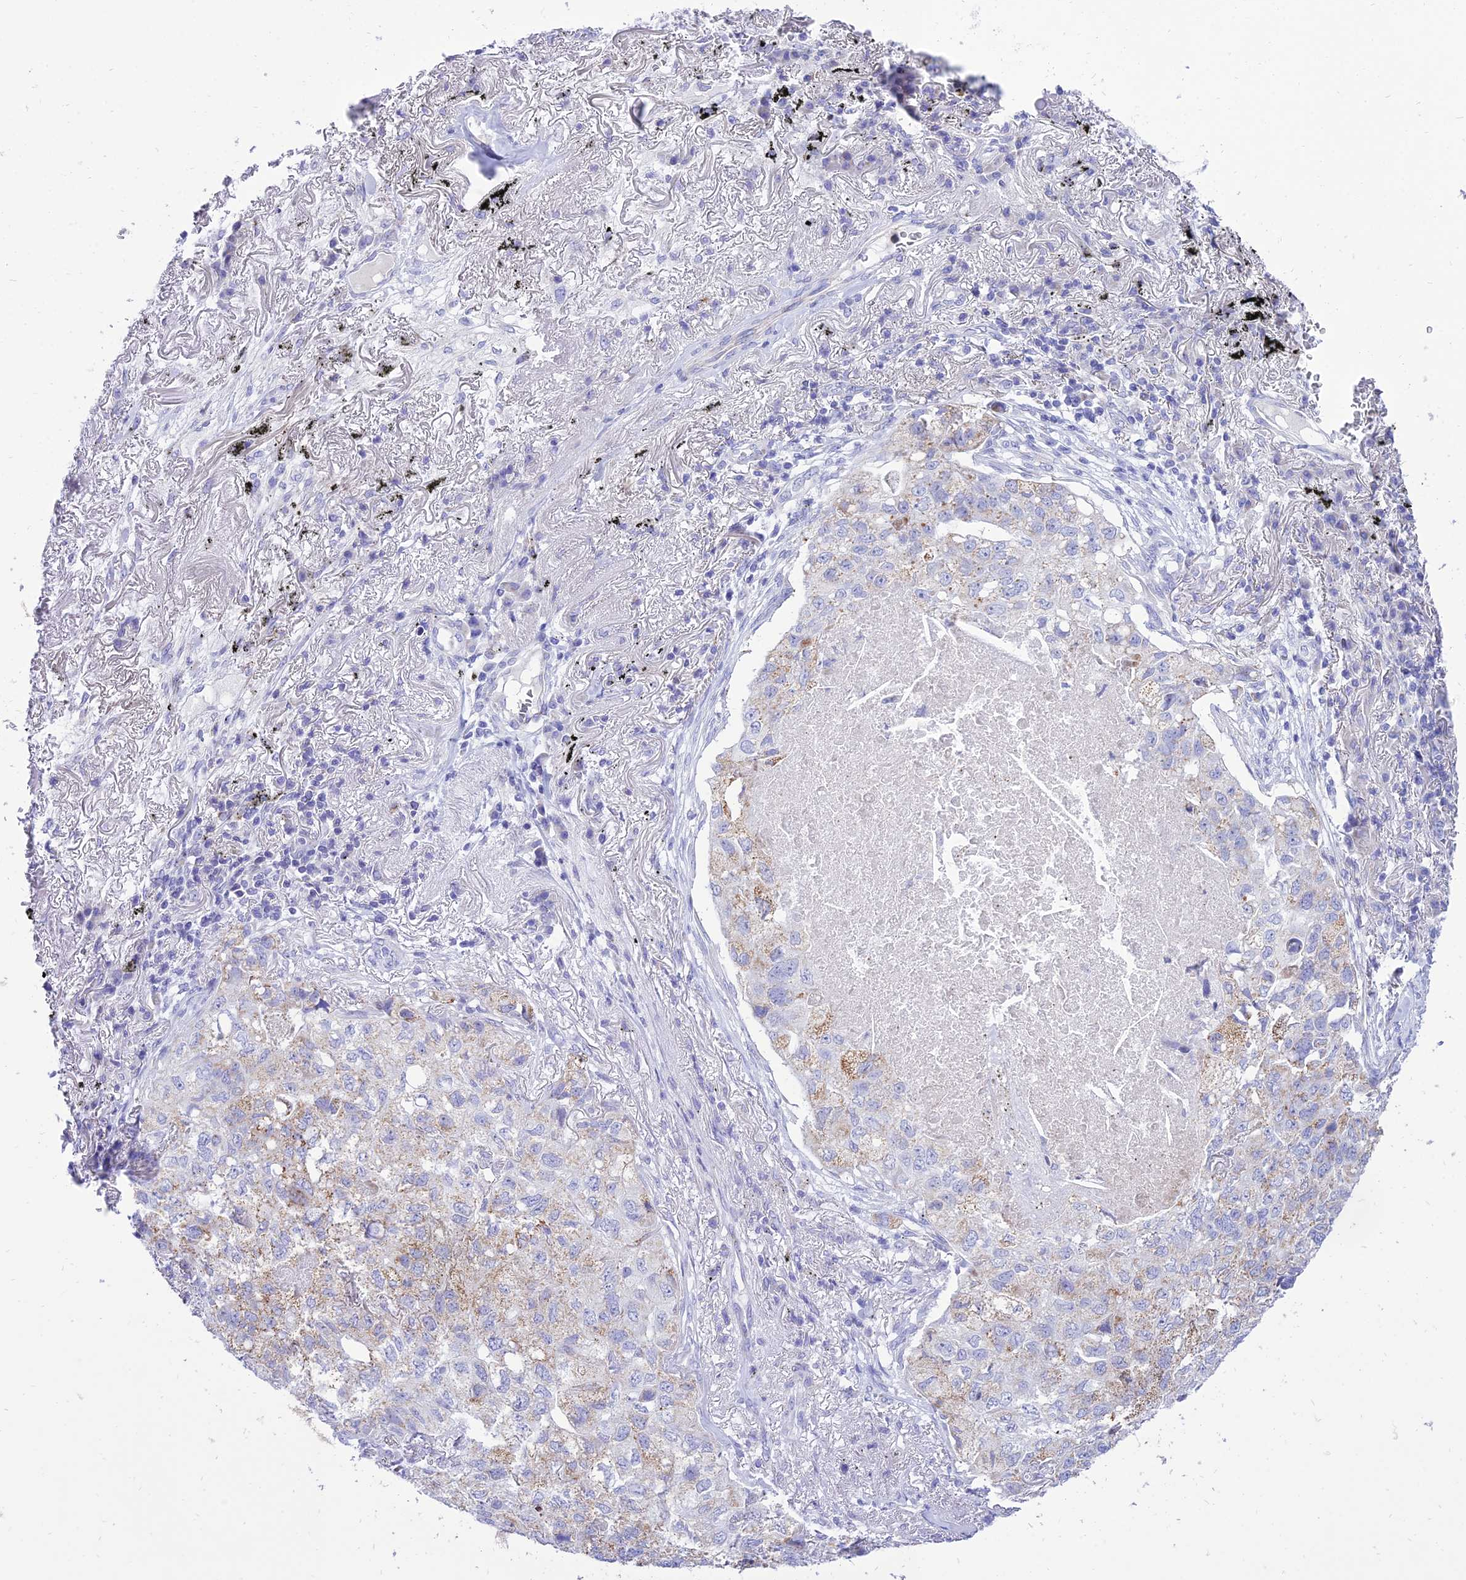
{"staining": {"intensity": "weak", "quantity": "25%-75%", "location": "cytoplasmic/membranous"}, "tissue": "lung cancer", "cell_type": "Tumor cells", "image_type": "cancer", "snomed": [{"axis": "morphology", "description": "Adenocarcinoma, NOS"}, {"axis": "topography", "description": "Lung"}], "caption": "Immunohistochemical staining of lung cancer (adenocarcinoma) shows low levels of weak cytoplasmic/membranous staining in approximately 25%-75% of tumor cells.", "gene": "PKN3", "patient": {"sex": "male", "age": 65}}